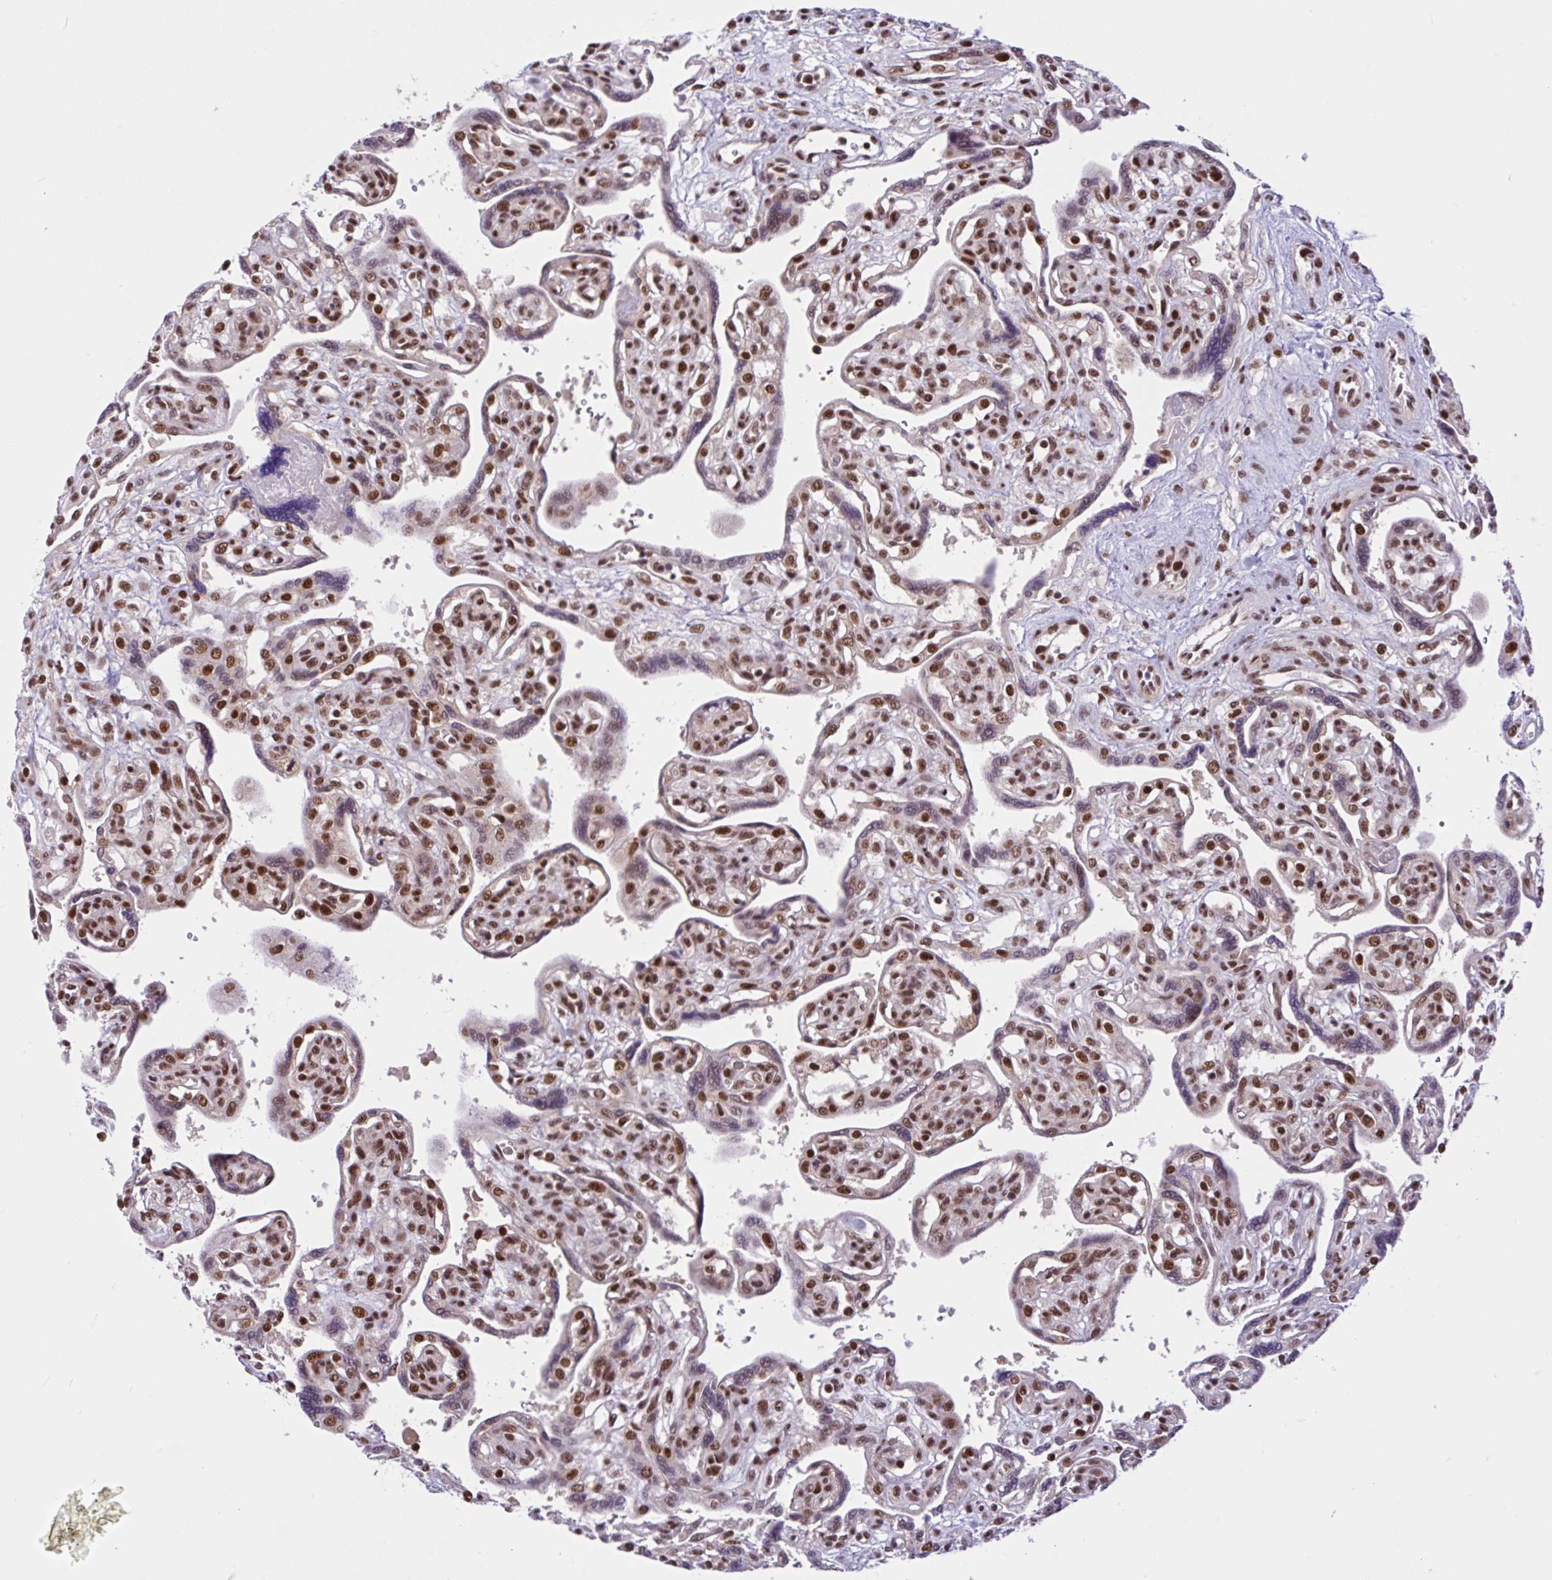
{"staining": {"intensity": "strong", "quantity": ">75%", "location": "nuclear"}, "tissue": "placenta", "cell_type": "Decidual cells", "image_type": "normal", "snomed": [{"axis": "morphology", "description": "Normal tissue, NOS"}, {"axis": "topography", "description": "Placenta"}], "caption": "DAB (3,3'-diaminobenzidine) immunohistochemical staining of normal placenta shows strong nuclear protein staining in approximately >75% of decidual cells. Immunohistochemistry stains the protein of interest in brown and the nuclei are stained blue.", "gene": "CCDC12", "patient": {"sex": "female", "age": 39}}